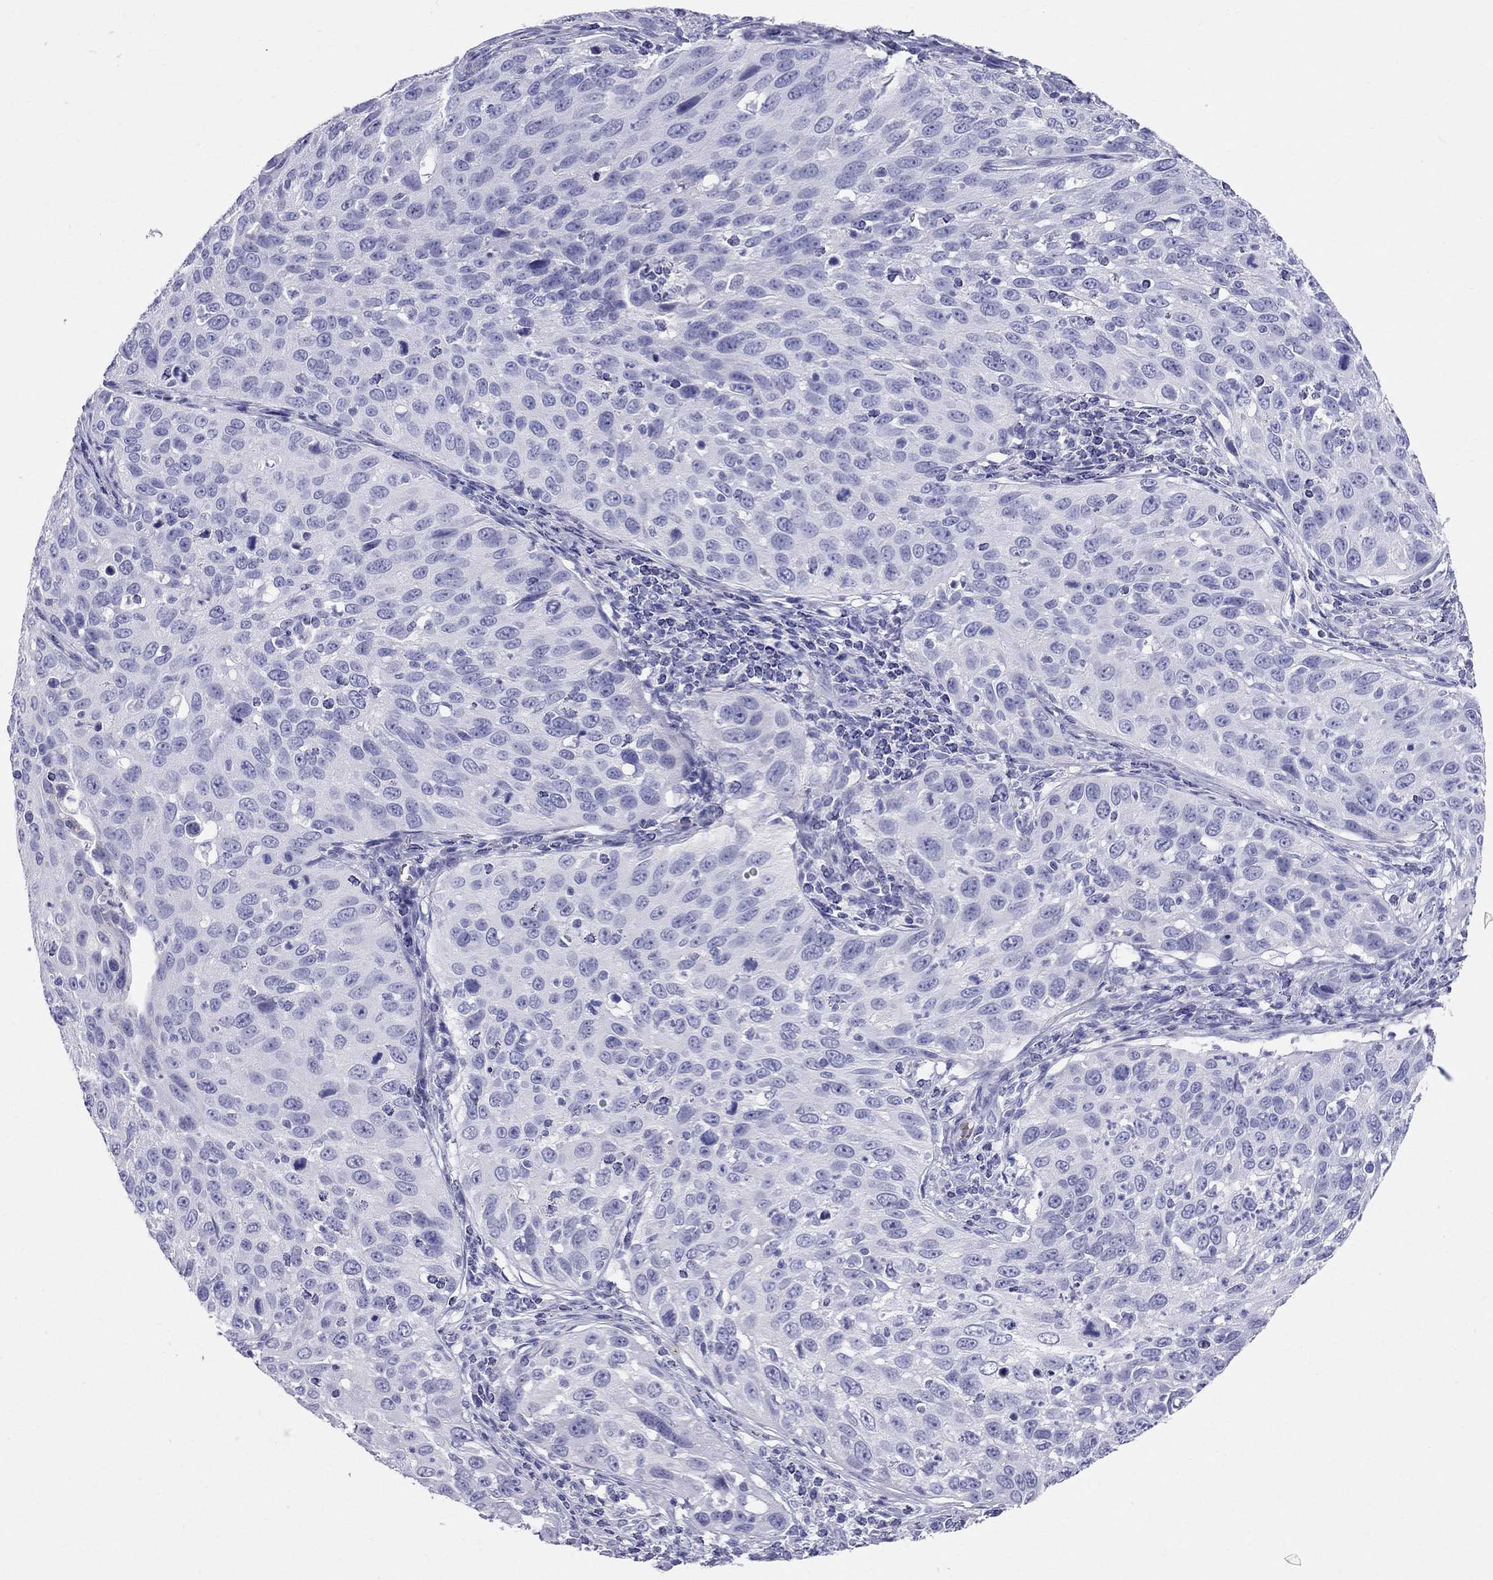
{"staining": {"intensity": "negative", "quantity": "none", "location": "none"}, "tissue": "cervical cancer", "cell_type": "Tumor cells", "image_type": "cancer", "snomed": [{"axis": "morphology", "description": "Squamous cell carcinoma, NOS"}, {"axis": "topography", "description": "Cervix"}], "caption": "Immunohistochemical staining of cervical cancer (squamous cell carcinoma) exhibits no significant staining in tumor cells.", "gene": "DNAAF6", "patient": {"sex": "female", "age": 26}}